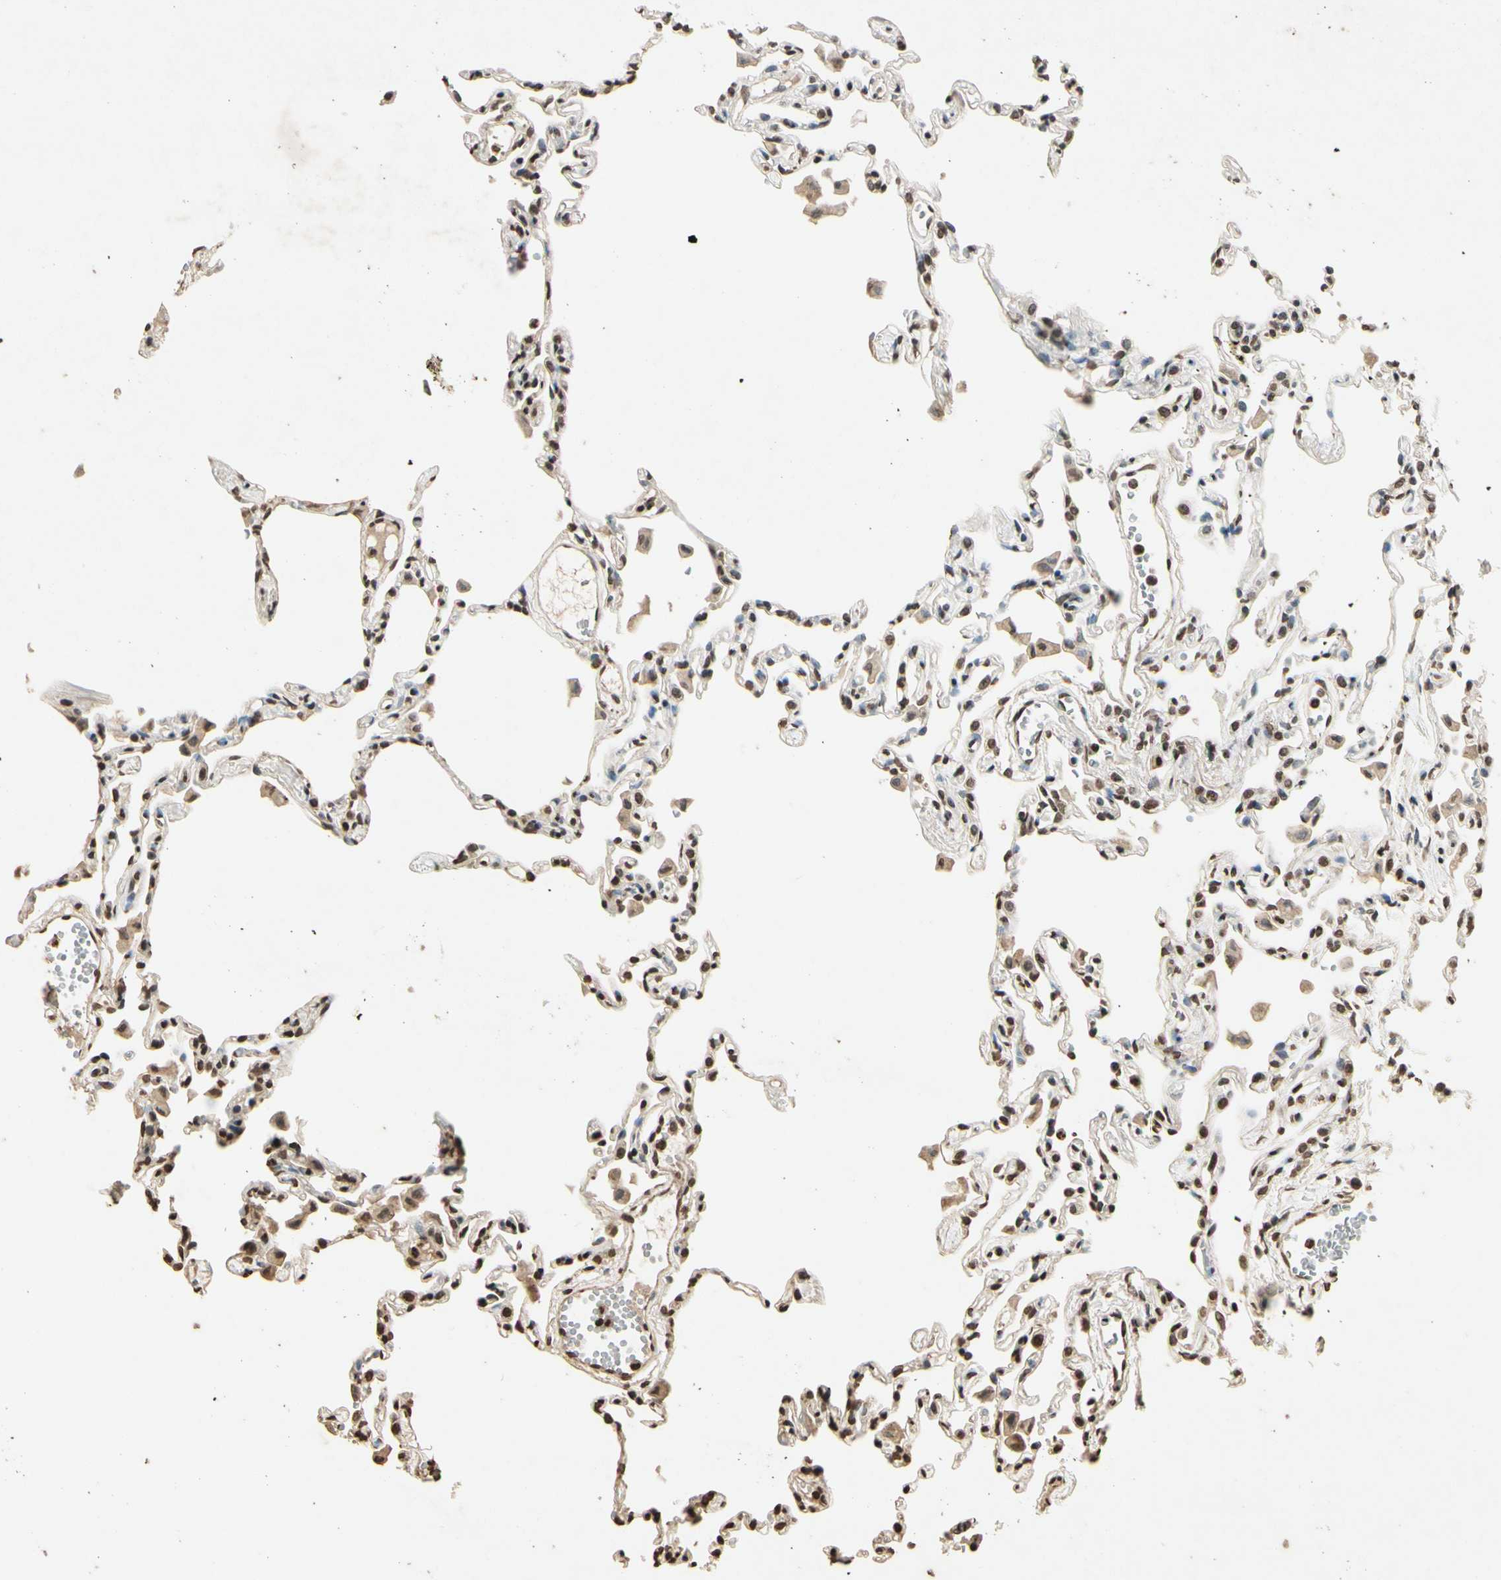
{"staining": {"intensity": "moderate", "quantity": "25%-75%", "location": "nuclear"}, "tissue": "lung", "cell_type": "Alveolar cells", "image_type": "normal", "snomed": [{"axis": "morphology", "description": "Normal tissue, NOS"}, {"axis": "topography", "description": "Lung"}], "caption": "A medium amount of moderate nuclear positivity is appreciated in approximately 25%-75% of alveolar cells in benign lung.", "gene": "TOP1", "patient": {"sex": "female", "age": 49}}